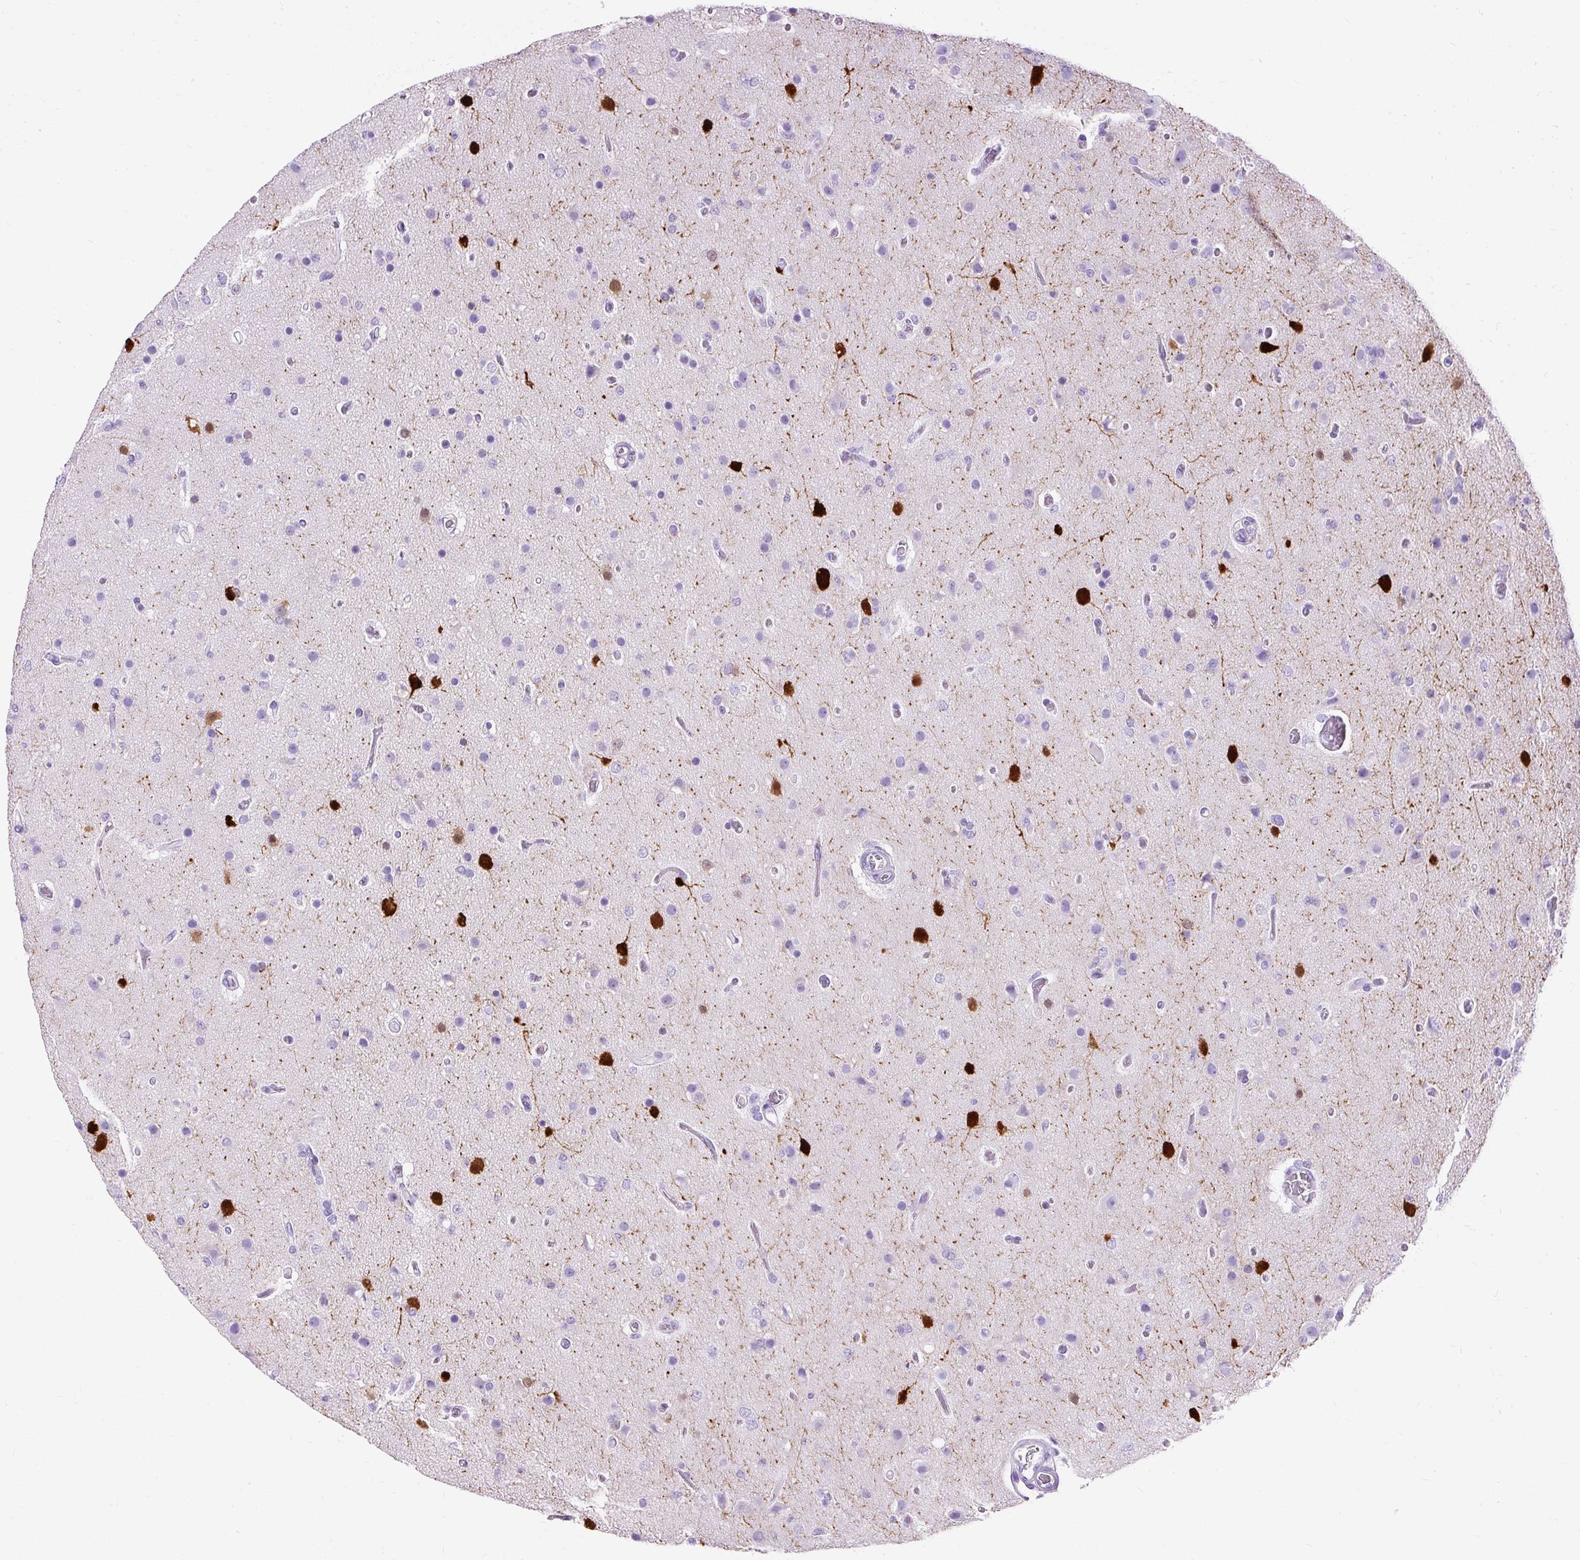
{"staining": {"intensity": "negative", "quantity": "none", "location": "none"}, "tissue": "glioma", "cell_type": "Tumor cells", "image_type": "cancer", "snomed": [{"axis": "morphology", "description": "Glioma, malignant, High grade"}, {"axis": "topography", "description": "Brain"}], "caption": "There is no significant positivity in tumor cells of malignant glioma (high-grade). (Brightfield microscopy of DAB (3,3'-diaminobenzidine) immunohistochemistry at high magnification).", "gene": "PVALB", "patient": {"sex": "female", "age": 74}}